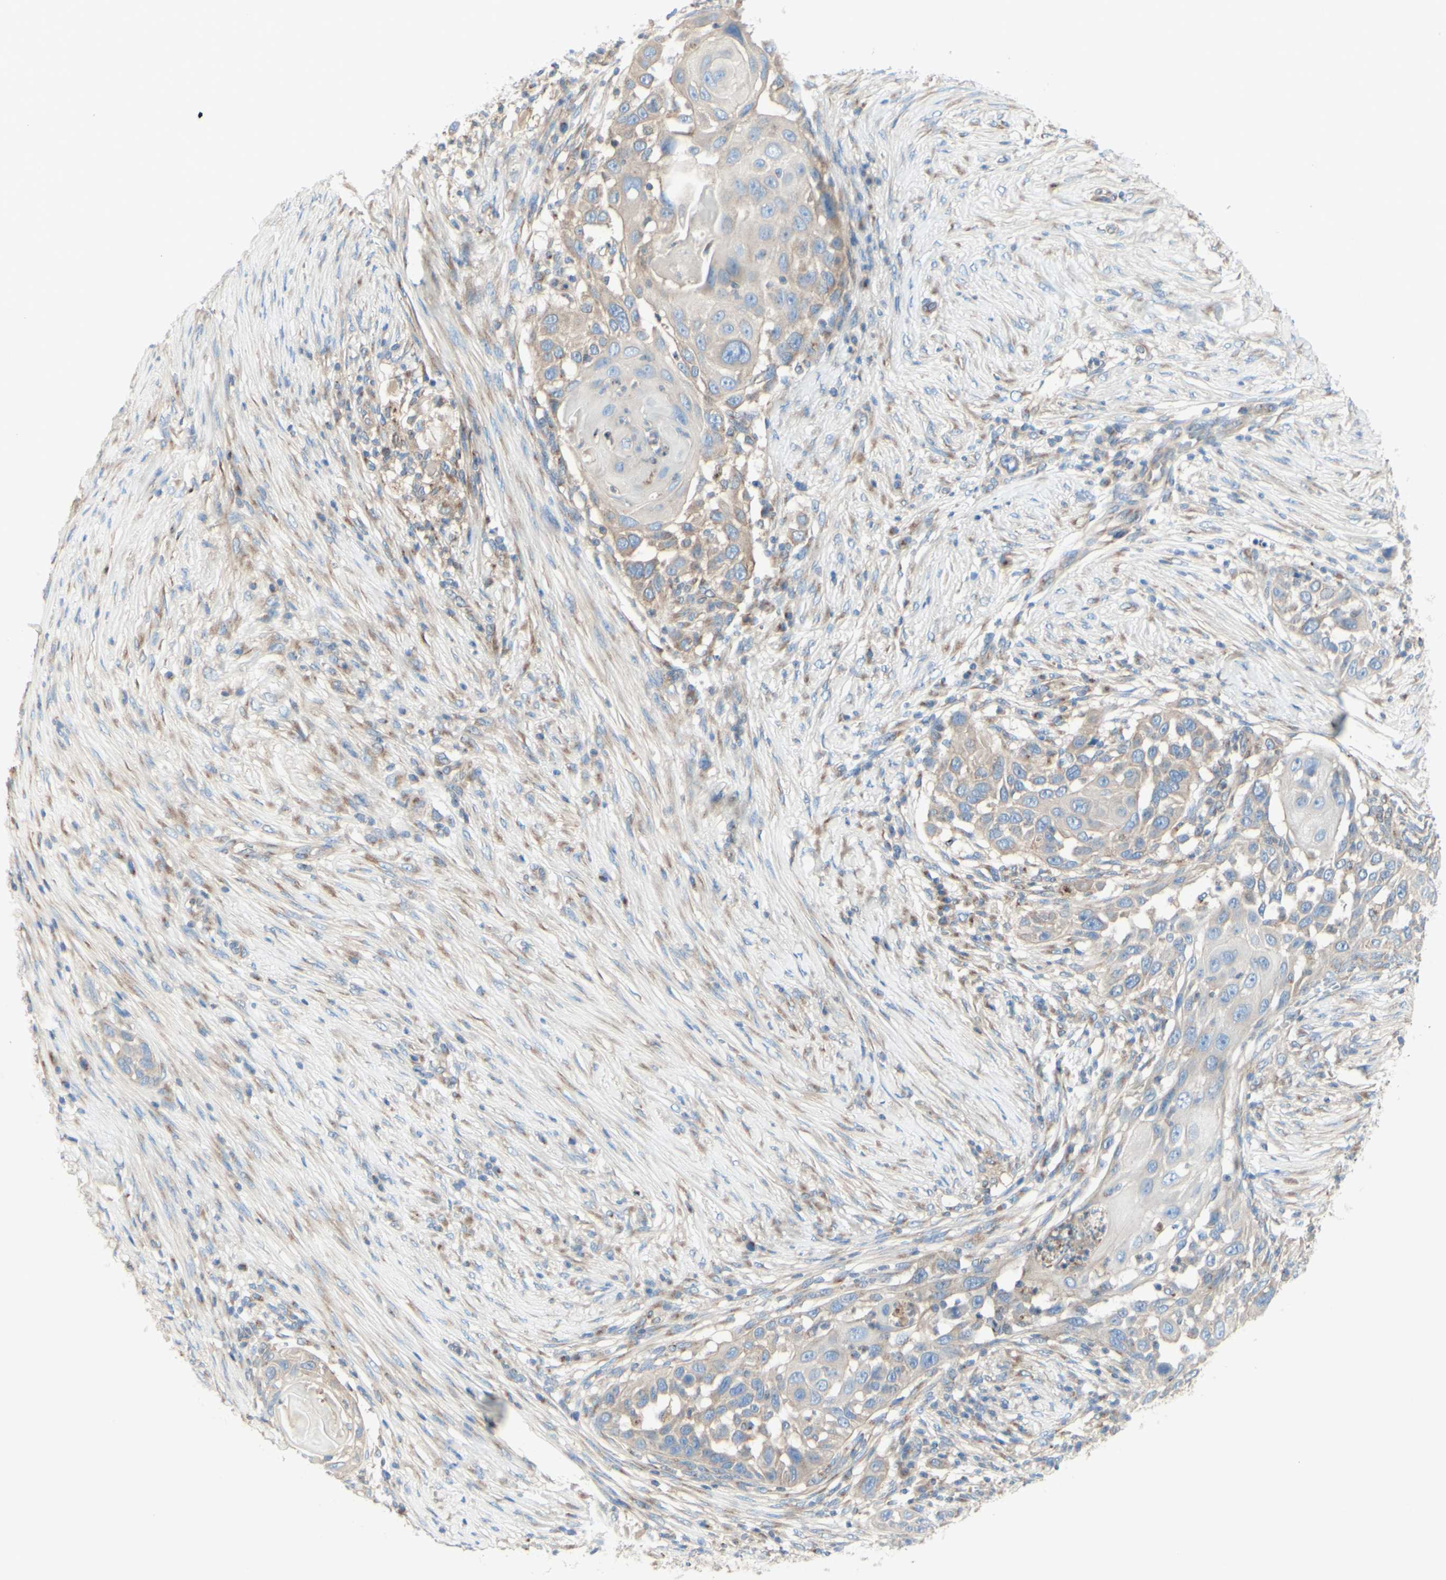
{"staining": {"intensity": "weak", "quantity": "25%-75%", "location": "cytoplasmic/membranous"}, "tissue": "skin cancer", "cell_type": "Tumor cells", "image_type": "cancer", "snomed": [{"axis": "morphology", "description": "Squamous cell carcinoma, NOS"}, {"axis": "topography", "description": "Skin"}], "caption": "Brown immunohistochemical staining in skin squamous cell carcinoma shows weak cytoplasmic/membranous positivity in approximately 25%-75% of tumor cells. The staining is performed using DAB brown chromogen to label protein expression. The nuclei are counter-stained blue using hematoxylin.", "gene": "MTM1", "patient": {"sex": "female", "age": 44}}